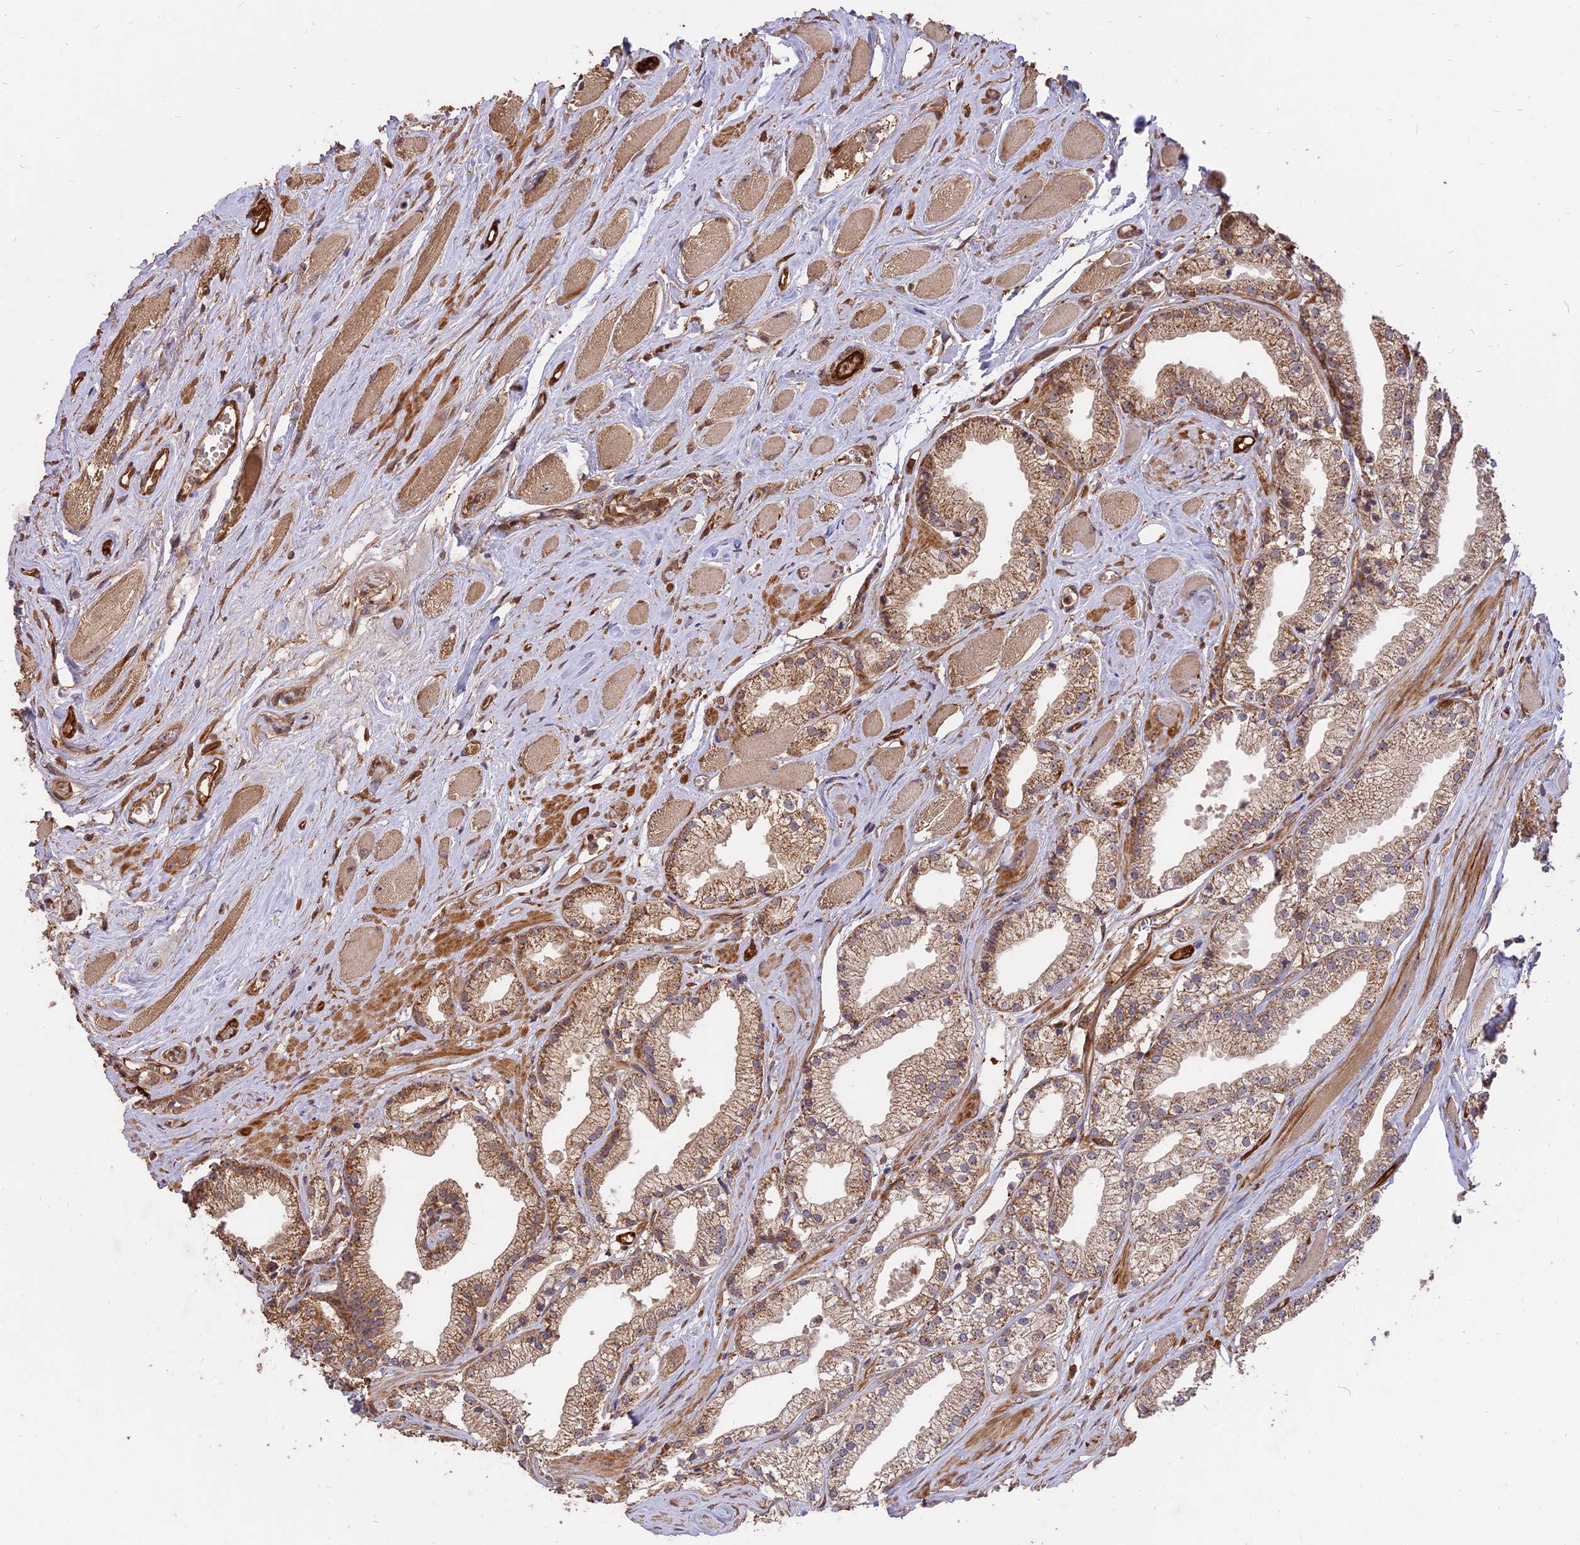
{"staining": {"intensity": "moderate", "quantity": "25%-75%", "location": "cytoplasmic/membranous"}, "tissue": "prostate cancer", "cell_type": "Tumor cells", "image_type": "cancer", "snomed": [{"axis": "morphology", "description": "Adenocarcinoma, High grade"}, {"axis": "topography", "description": "Prostate"}], "caption": "High-power microscopy captured an IHC micrograph of prostate high-grade adenocarcinoma, revealing moderate cytoplasmic/membranous expression in about 25%-75% of tumor cells. (DAB (3,3'-diaminobenzidine) IHC with brightfield microscopy, high magnification).", "gene": "SAC3D1", "patient": {"sex": "male", "age": 67}}